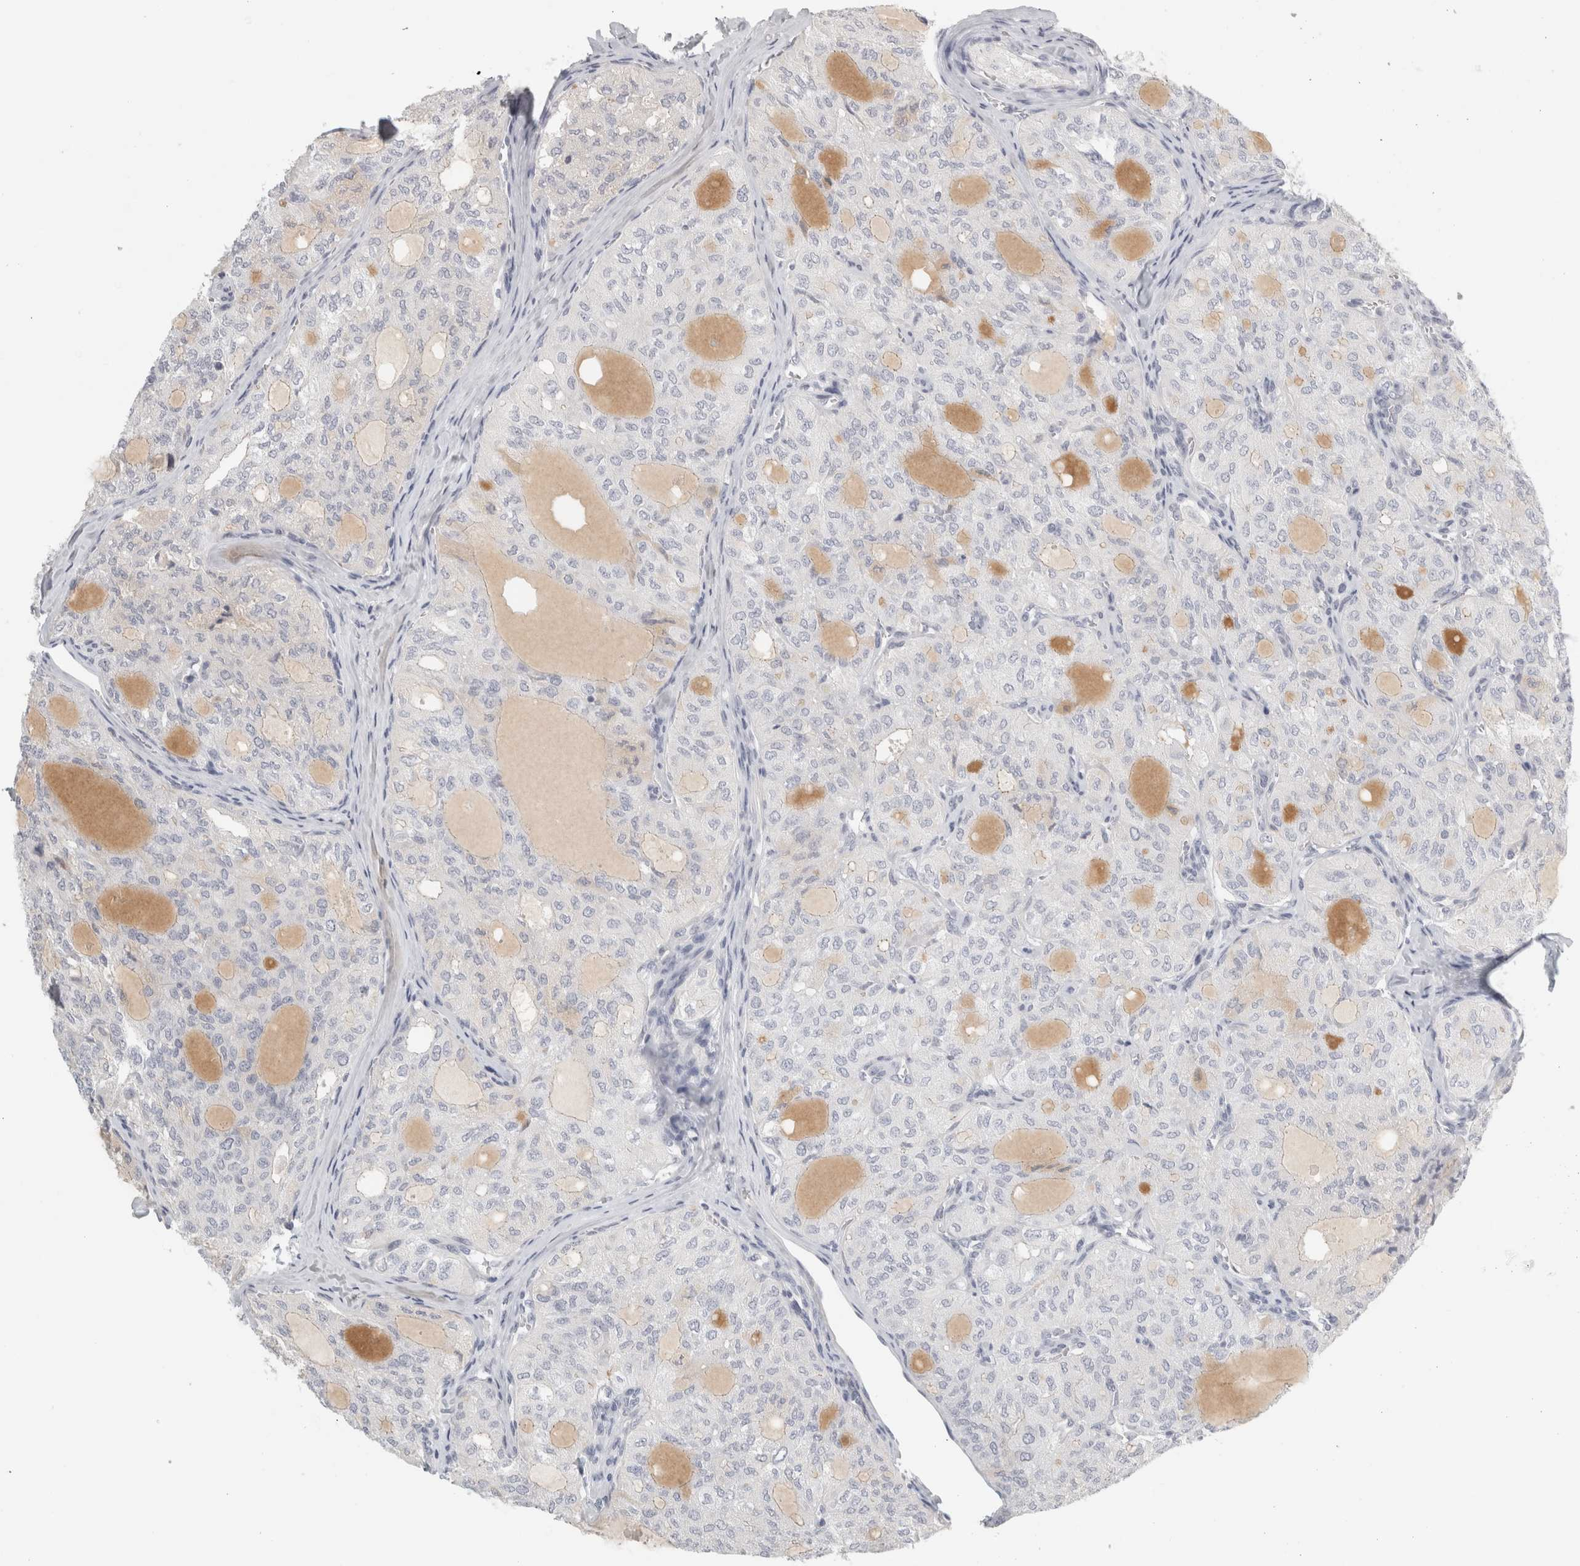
{"staining": {"intensity": "negative", "quantity": "none", "location": "none"}, "tissue": "thyroid cancer", "cell_type": "Tumor cells", "image_type": "cancer", "snomed": [{"axis": "morphology", "description": "Follicular adenoma carcinoma, NOS"}, {"axis": "topography", "description": "Thyroid gland"}], "caption": "Follicular adenoma carcinoma (thyroid) was stained to show a protein in brown. There is no significant positivity in tumor cells. (DAB (3,3'-diaminobenzidine) immunohistochemistry, high magnification).", "gene": "FBLIM1", "patient": {"sex": "male", "age": 75}}